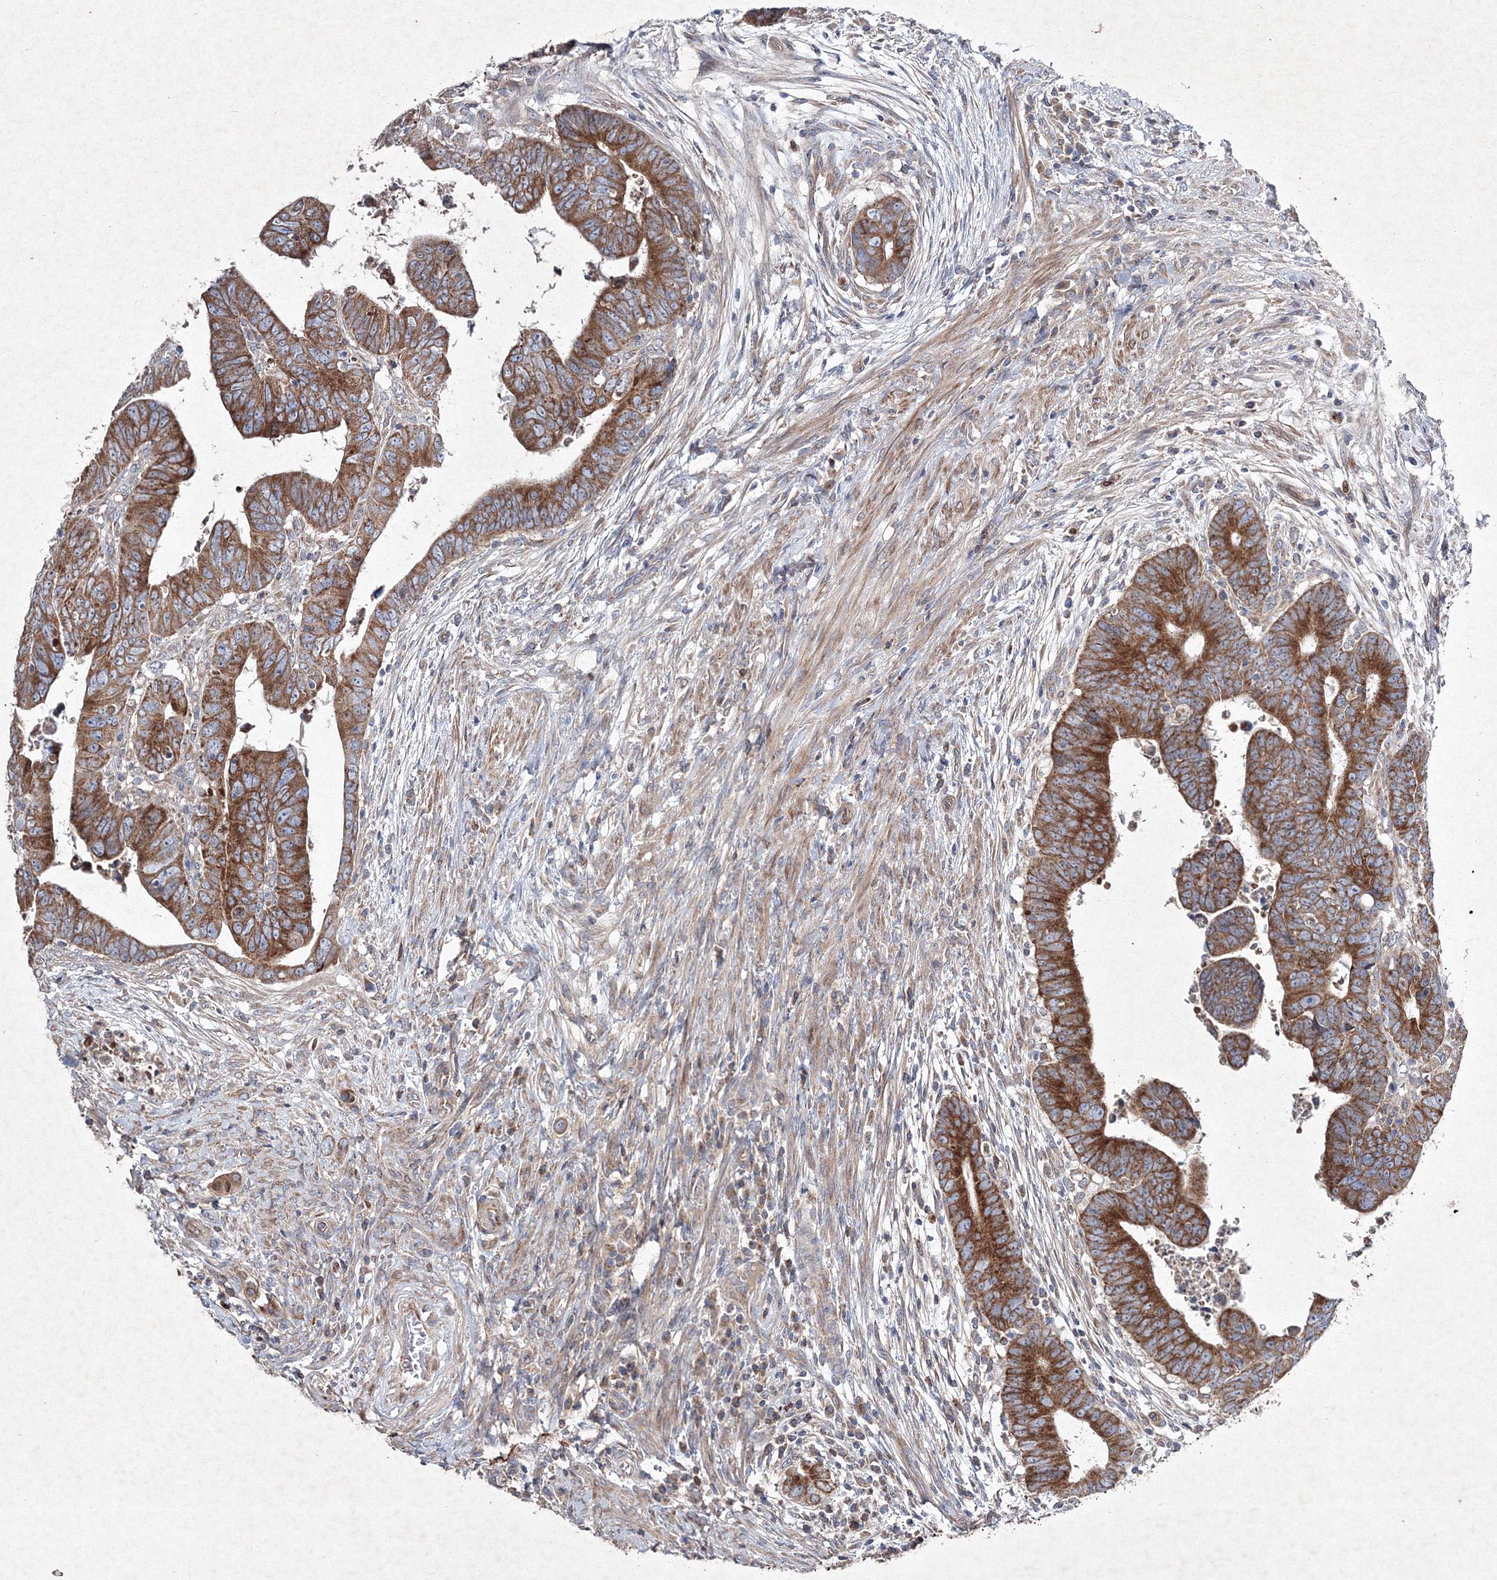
{"staining": {"intensity": "strong", "quantity": ">75%", "location": "cytoplasmic/membranous"}, "tissue": "colorectal cancer", "cell_type": "Tumor cells", "image_type": "cancer", "snomed": [{"axis": "morphology", "description": "Normal tissue, NOS"}, {"axis": "morphology", "description": "Adenocarcinoma, NOS"}, {"axis": "topography", "description": "Rectum"}], "caption": "Immunohistochemistry of colorectal adenocarcinoma shows high levels of strong cytoplasmic/membranous expression in about >75% of tumor cells.", "gene": "GFM1", "patient": {"sex": "female", "age": 65}}